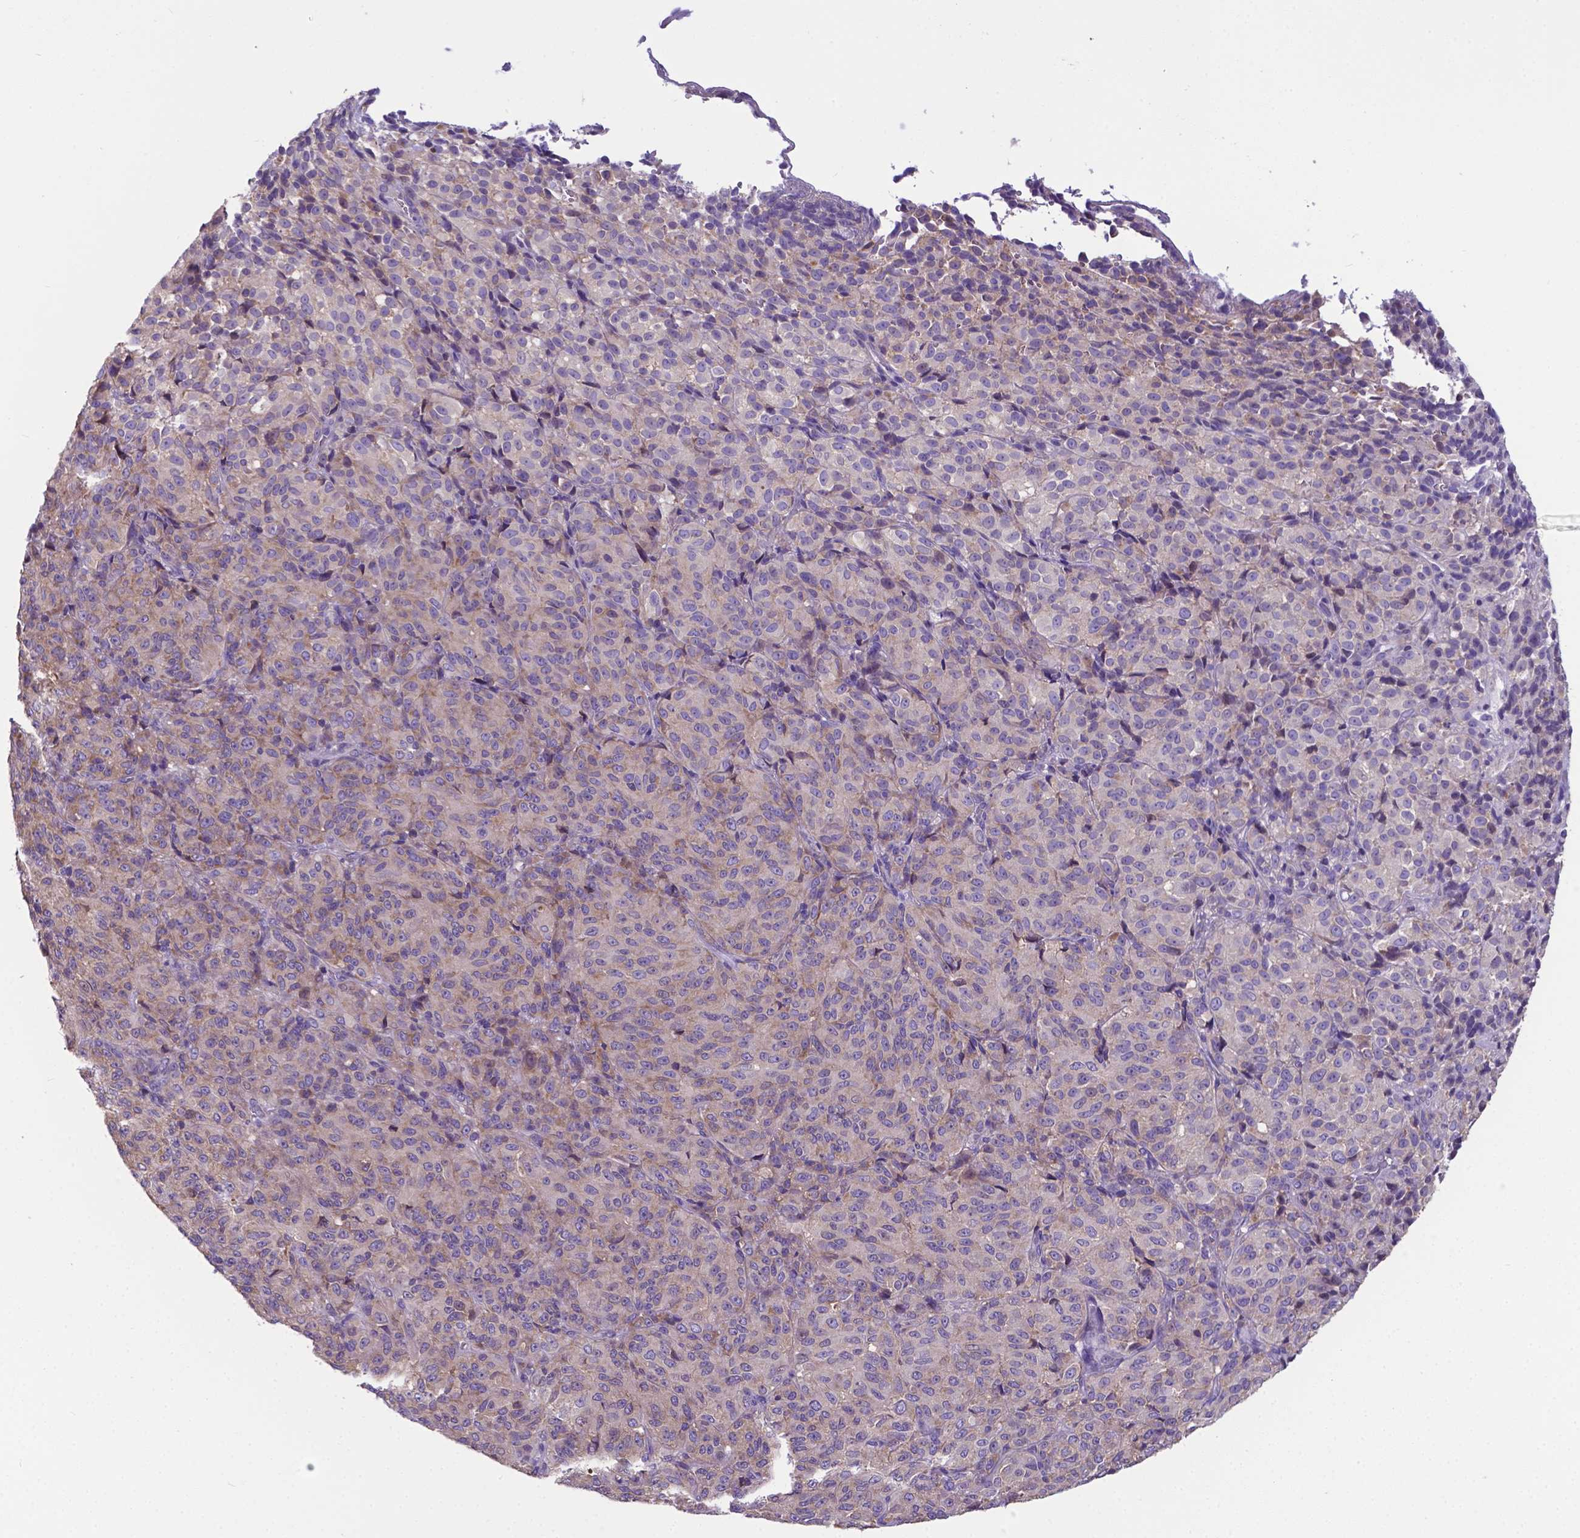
{"staining": {"intensity": "weak", "quantity": ">75%", "location": "cytoplasmic/membranous"}, "tissue": "melanoma", "cell_type": "Tumor cells", "image_type": "cancer", "snomed": [{"axis": "morphology", "description": "Malignant melanoma, Metastatic site"}, {"axis": "topography", "description": "Brain"}], "caption": "Immunohistochemistry (DAB (3,3'-diaminobenzidine)) staining of human melanoma reveals weak cytoplasmic/membranous protein expression in approximately >75% of tumor cells.", "gene": "RPL6", "patient": {"sex": "female", "age": 56}}